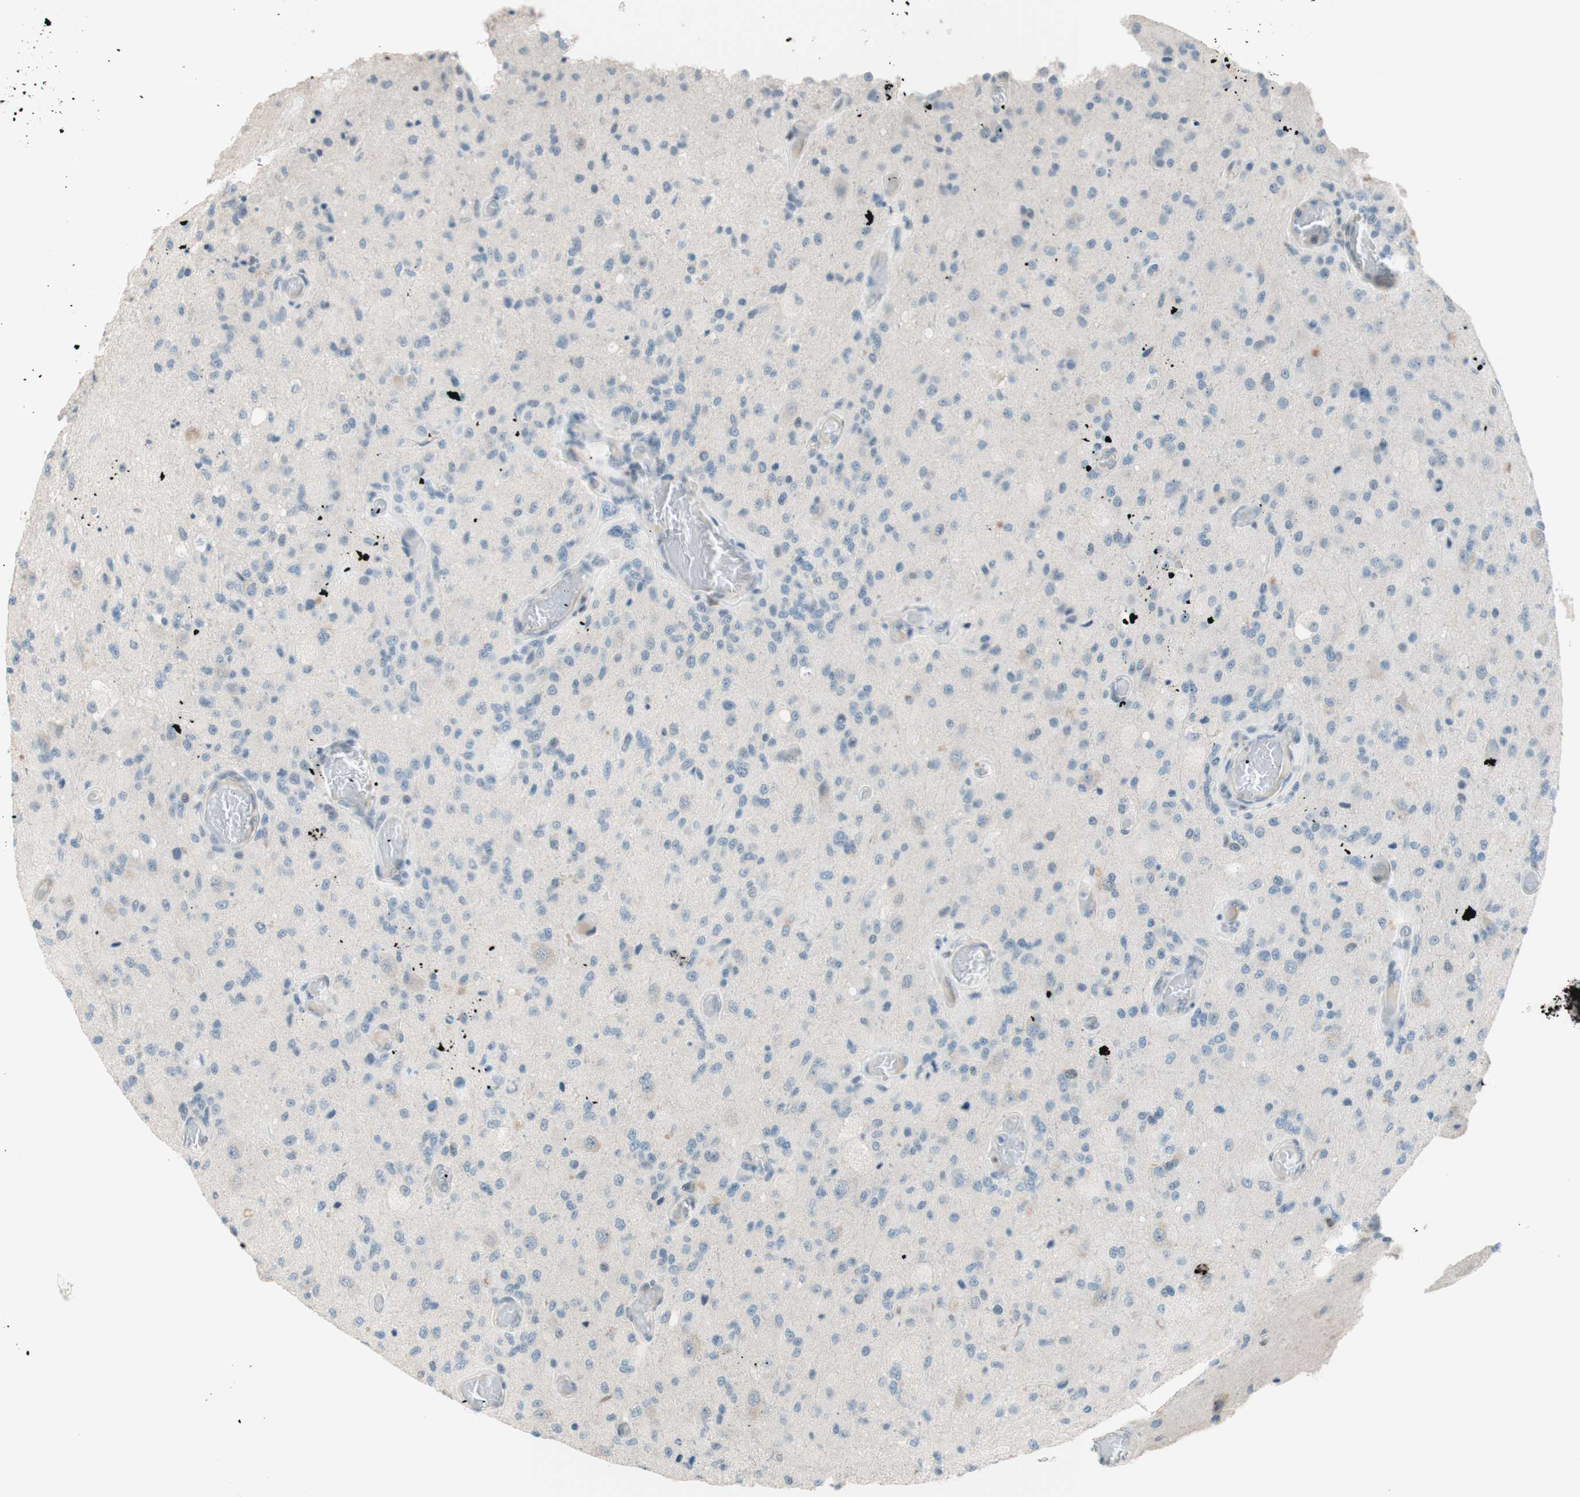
{"staining": {"intensity": "negative", "quantity": "none", "location": "none"}, "tissue": "glioma", "cell_type": "Tumor cells", "image_type": "cancer", "snomed": [{"axis": "morphology", "description": "Normal tissue, NOS"}, {"axis": "morphology", "description": "Glioma, malignant, High grade"}, {"axis": "topography", "description": "Cerebral cortex"}], "caption": "Immunohistochemistry photomicrograph of neoplastic tissue: glioma stained with DAB displays no significant protein staining in tumor cells.", "gene": "JPH1", "patient": {"sex": "male", "age": 77}}